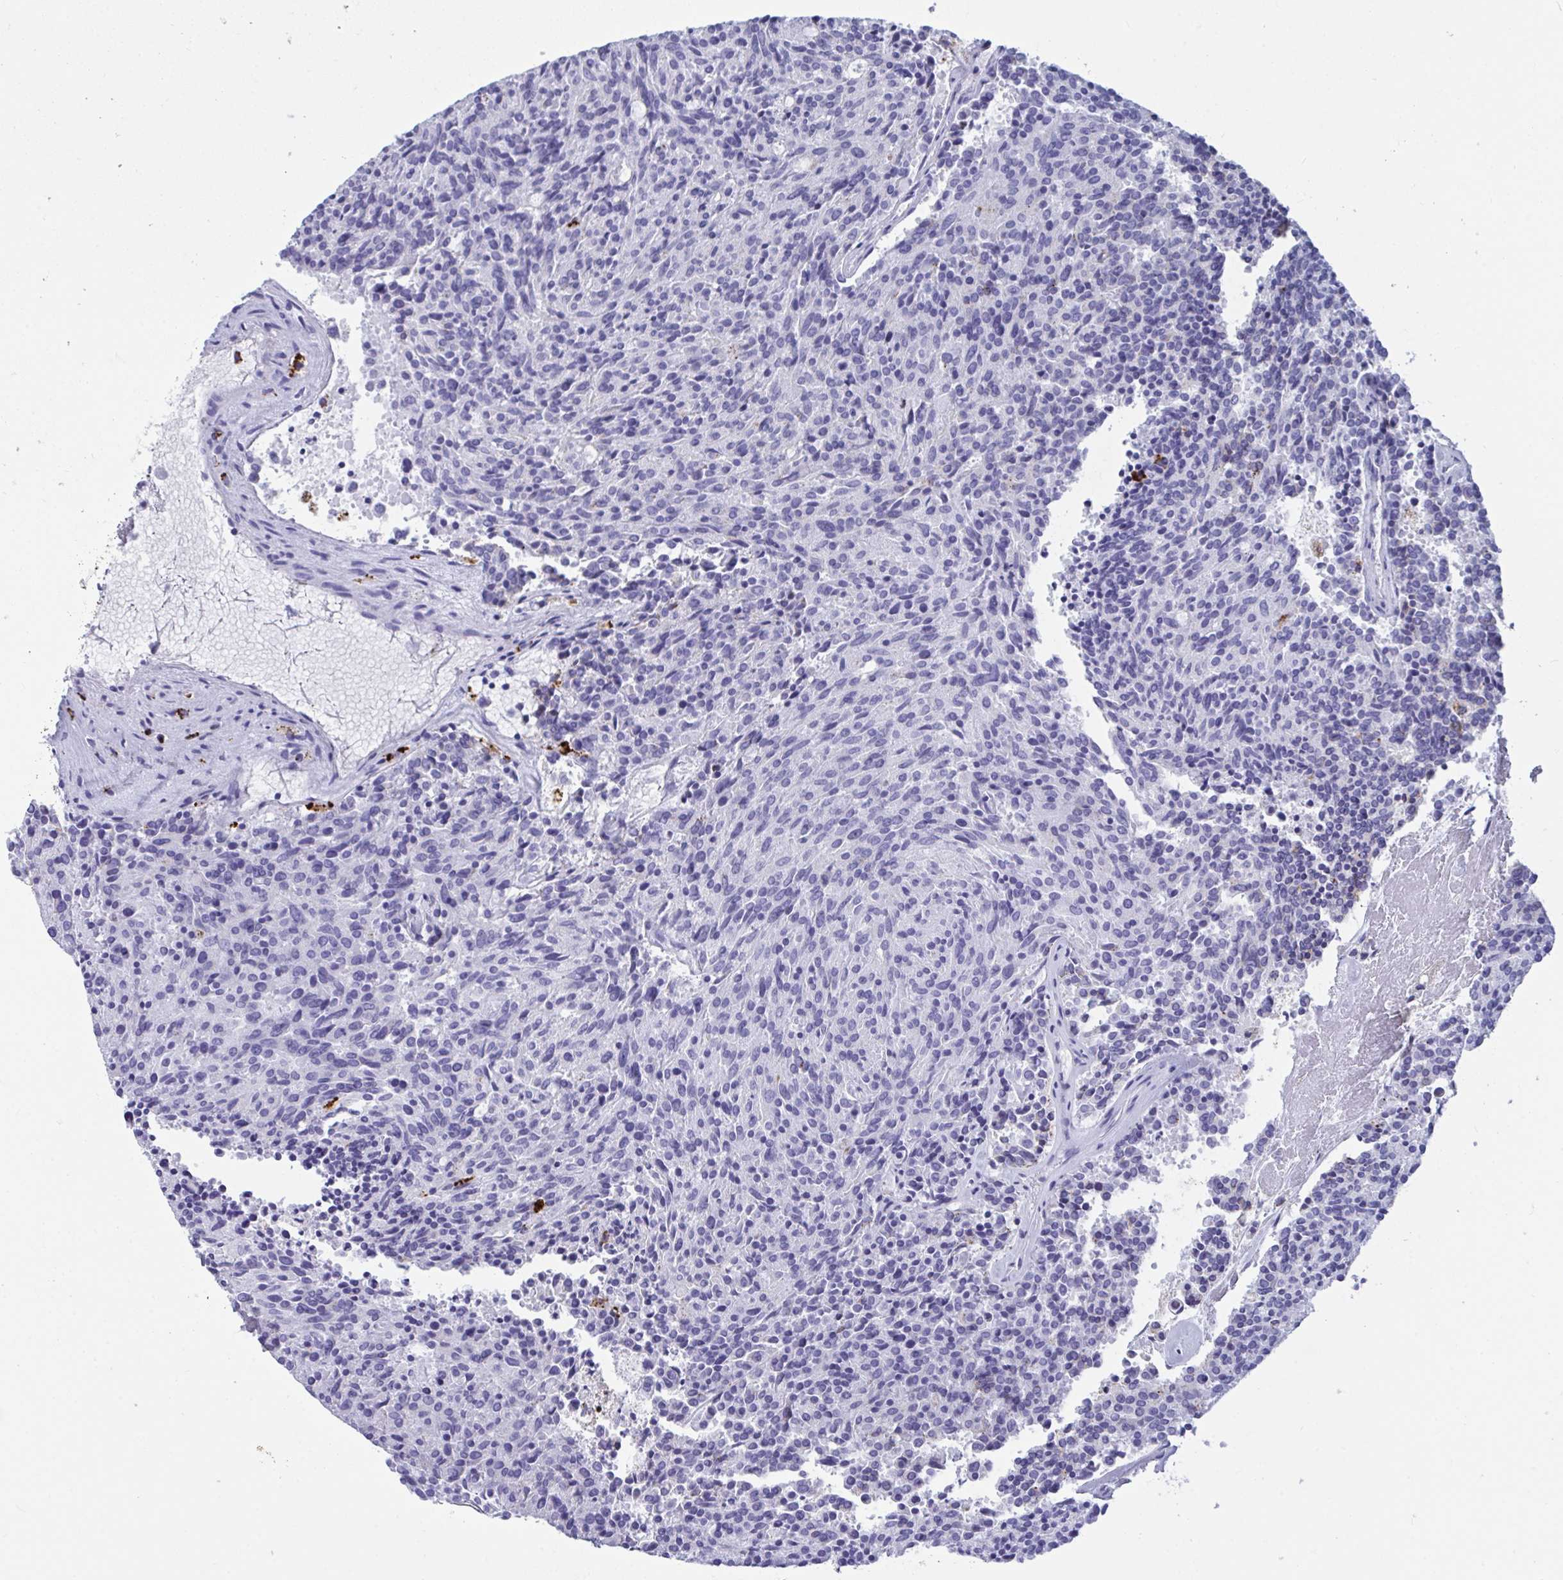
{"staining": {"intensity": "negative", "quantity": "none", "location": "none"}, "tissue": "carcinoid", "cell_type": "Tumor cells", "image_type": "cancer", "snomed": [{"axis": "morphology", "description": "Carcinoid, malignant, NOS"}, {"axis": "topography", "description": "Pancreas"}], "caption": "This is an immunohistochemistry image of carcinoid. There is no staining in tumor cells.", "gene": "CPVL", "patient": {"sex": "female", "age": 54}}